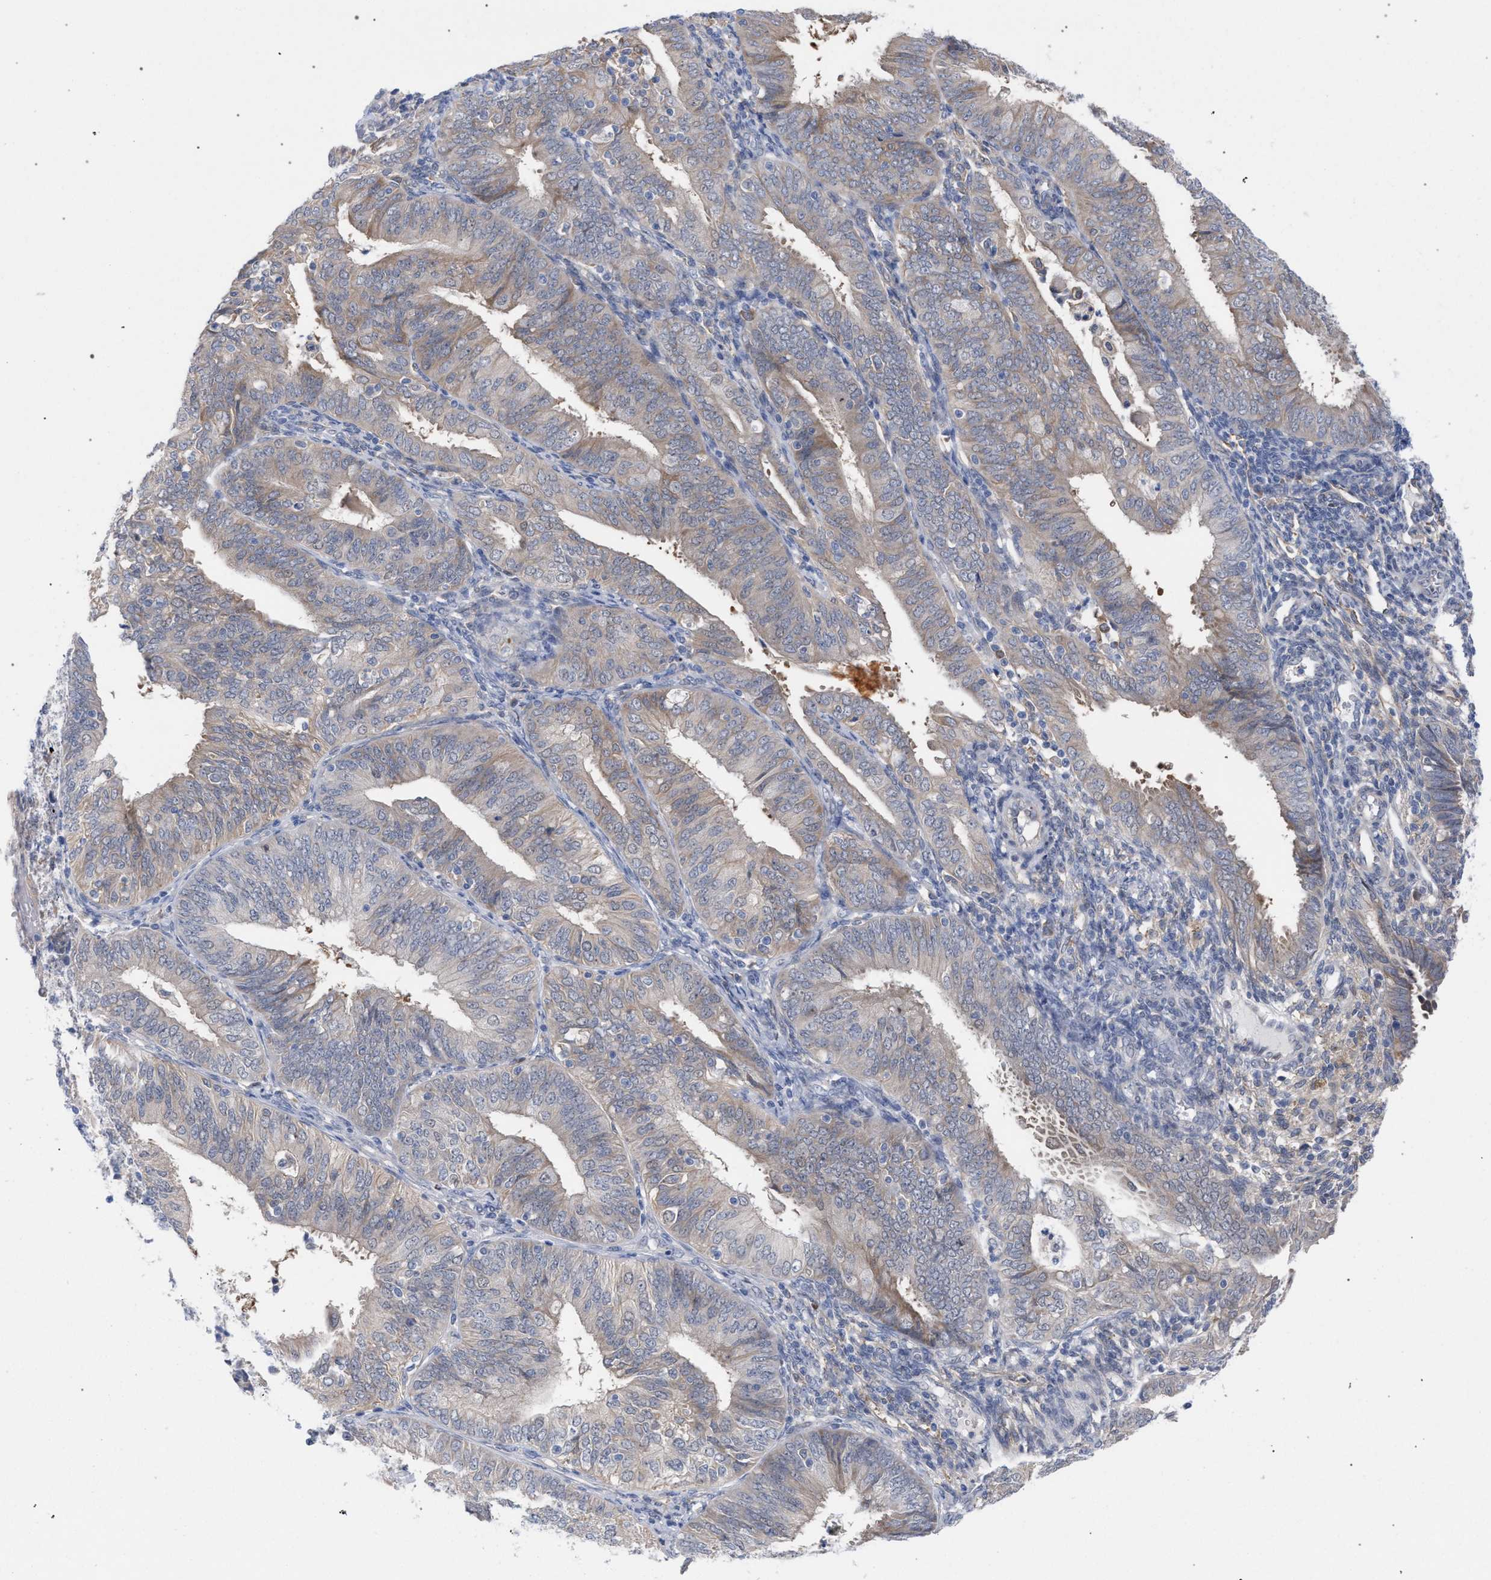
{"staining": {"intensity": "weak", "quantity": "25%-75%", "location": "cytoplasmic/membranous"}, "tissue": "endometrial cancer", "cell_type": "Tumor cells", "image_type": "cancer", "snomed": [{"axis": "morphology", "description": "Adenocarcinoma, NOS"}, {"axis": "topography", "description": "Endometrium"}], "caption": "The photomicrograph displays a brown stain indicating the presence of a protein in the cytoplasmic/membranous of tumor cells in adenocarcinoma (endometrial). The staining was performed using DAB, with brown indicating positive protein expression. Nuclei are stained blue with hematoxylin.", "gene": "FHOD3", "patient": {"sex": "female", "age": 58}}